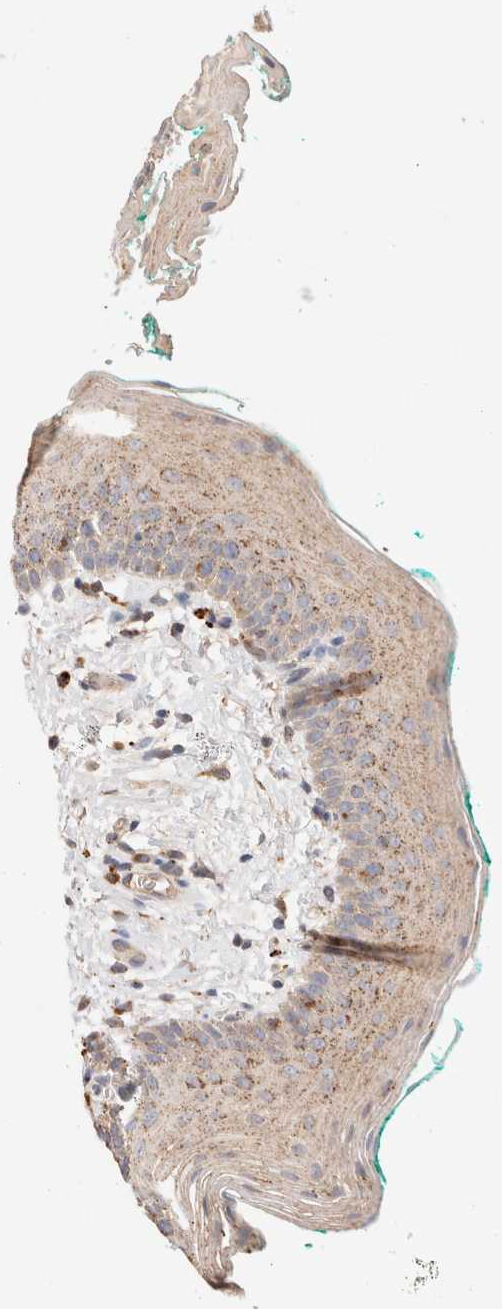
{"staining": {"intensity": "weak", "quantity": ">75%", "location": "cytoplasmic/membranous"}, "tissue": "oral mucosa", "cell_type": "Squamous epithelial cells", "image_type": "normal", "snomed": [{"axis": "morphology", "description": "Normal tissue, NOS"}, {"axis": "topography", "description": "Oral tissue"}], "caption": "Brown immunohistochemical staining in benign oral mucosa shows weak cytoplasmic/membranous positivity in approximately >75% of squamous epithelial cells. (Brightfield microscopy of DAB IHC at high magnification).", "gene": "RABEPK", "patient": {"sex": "male", "age": 58}}